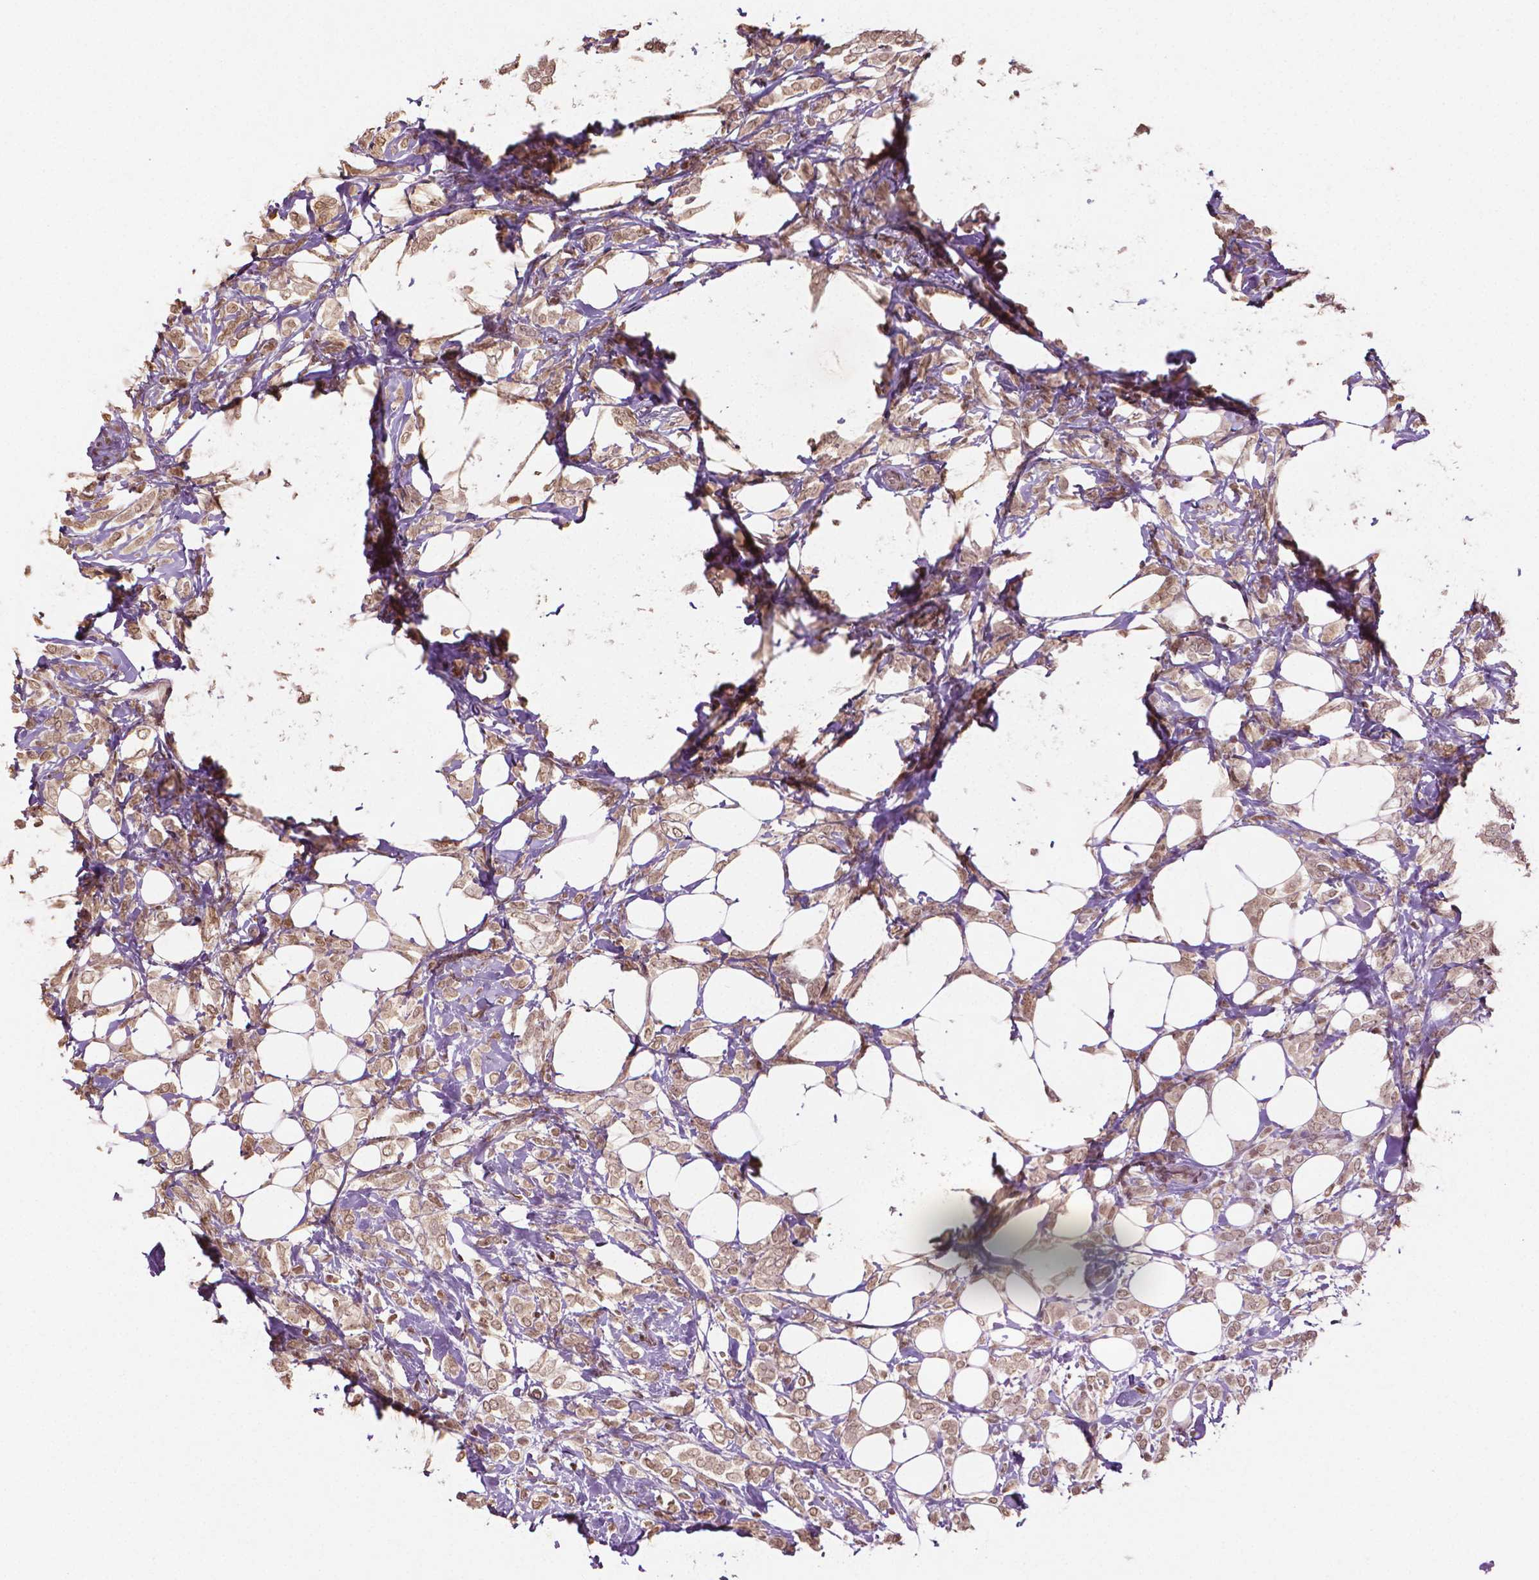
{"staining": {"intensity": "moderate", "quantity": ">75%", "location": "nuclear"}, "tissue": "breast cancer", "cell_type": "Tumor cells", "image_type": "cancer", "snomed": [{"axis": "morphology", "description": "Lobular carcinoma"}, {"axis": "topography", "description": "Breast"}], "caption": "Brown immunohistochemical staining in human breast cancer shows moderate nuclear positivity in approximately >75% of tumor cells.", "gene": "DEK", "patient": {"sex": "female", "age": 49}}